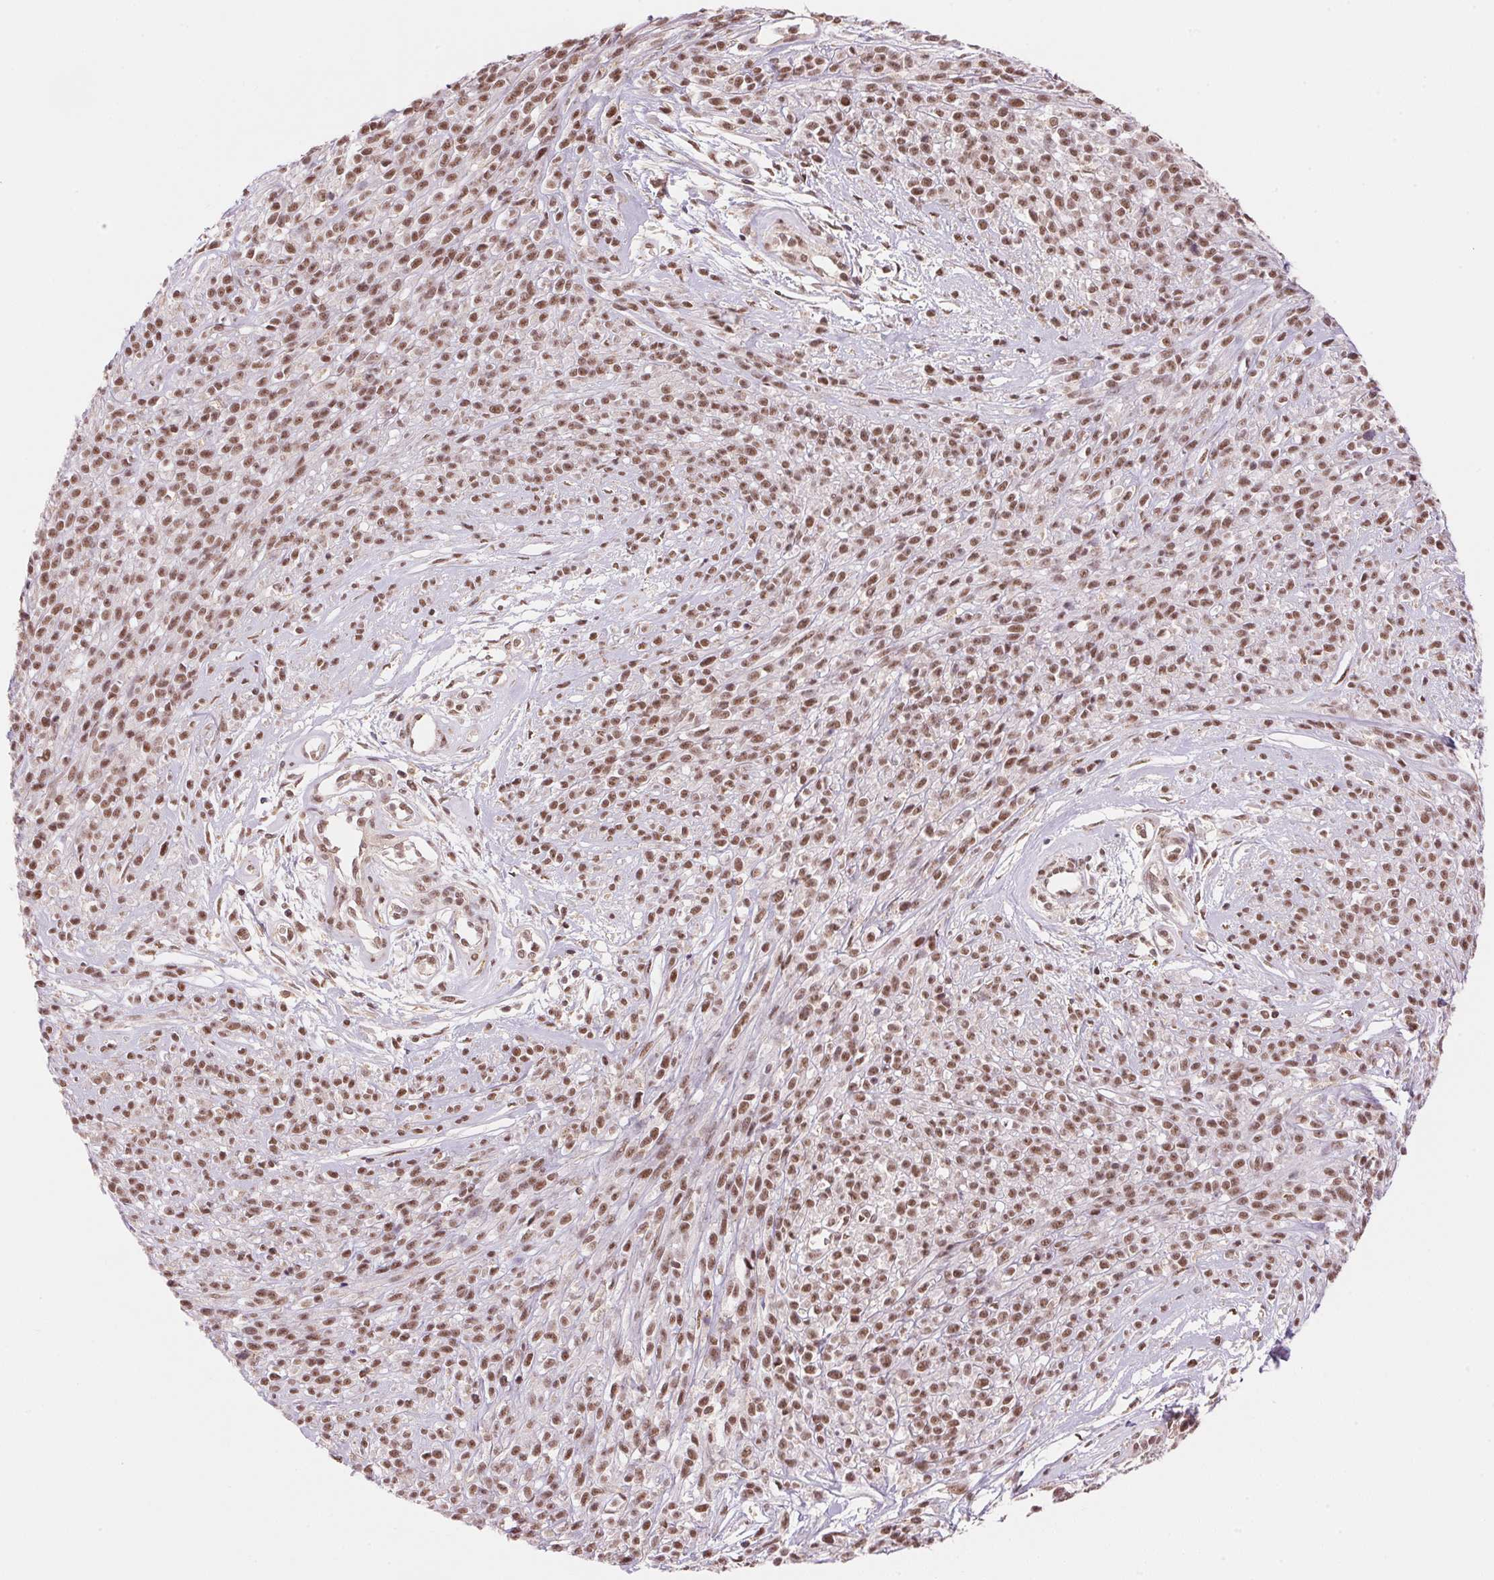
{"staining": {"intensity": "moderate", "quantity": ">75%", "location": "nuclear"}, "tissue": "melanoma", "cell_type": "Tumor cells", "image_type": "cancer", "snomed": [{"axis": "morphology", "description": "Malignant melanoma, NOS"}, {"axis": "topography", "description": "Skin"}, {"axis": "topography", "description": "Skin of trunk"}], "caption": "Malignant melanoma tissue displays moderate nuclear staining in about >75% of tumor cells (DAB (3,3'-diaminobenzidine) IHC with brightfield microscopy, high magnification).", "gene": "HNRNPDL", "patient": {"sex": "male", "age": 74}}